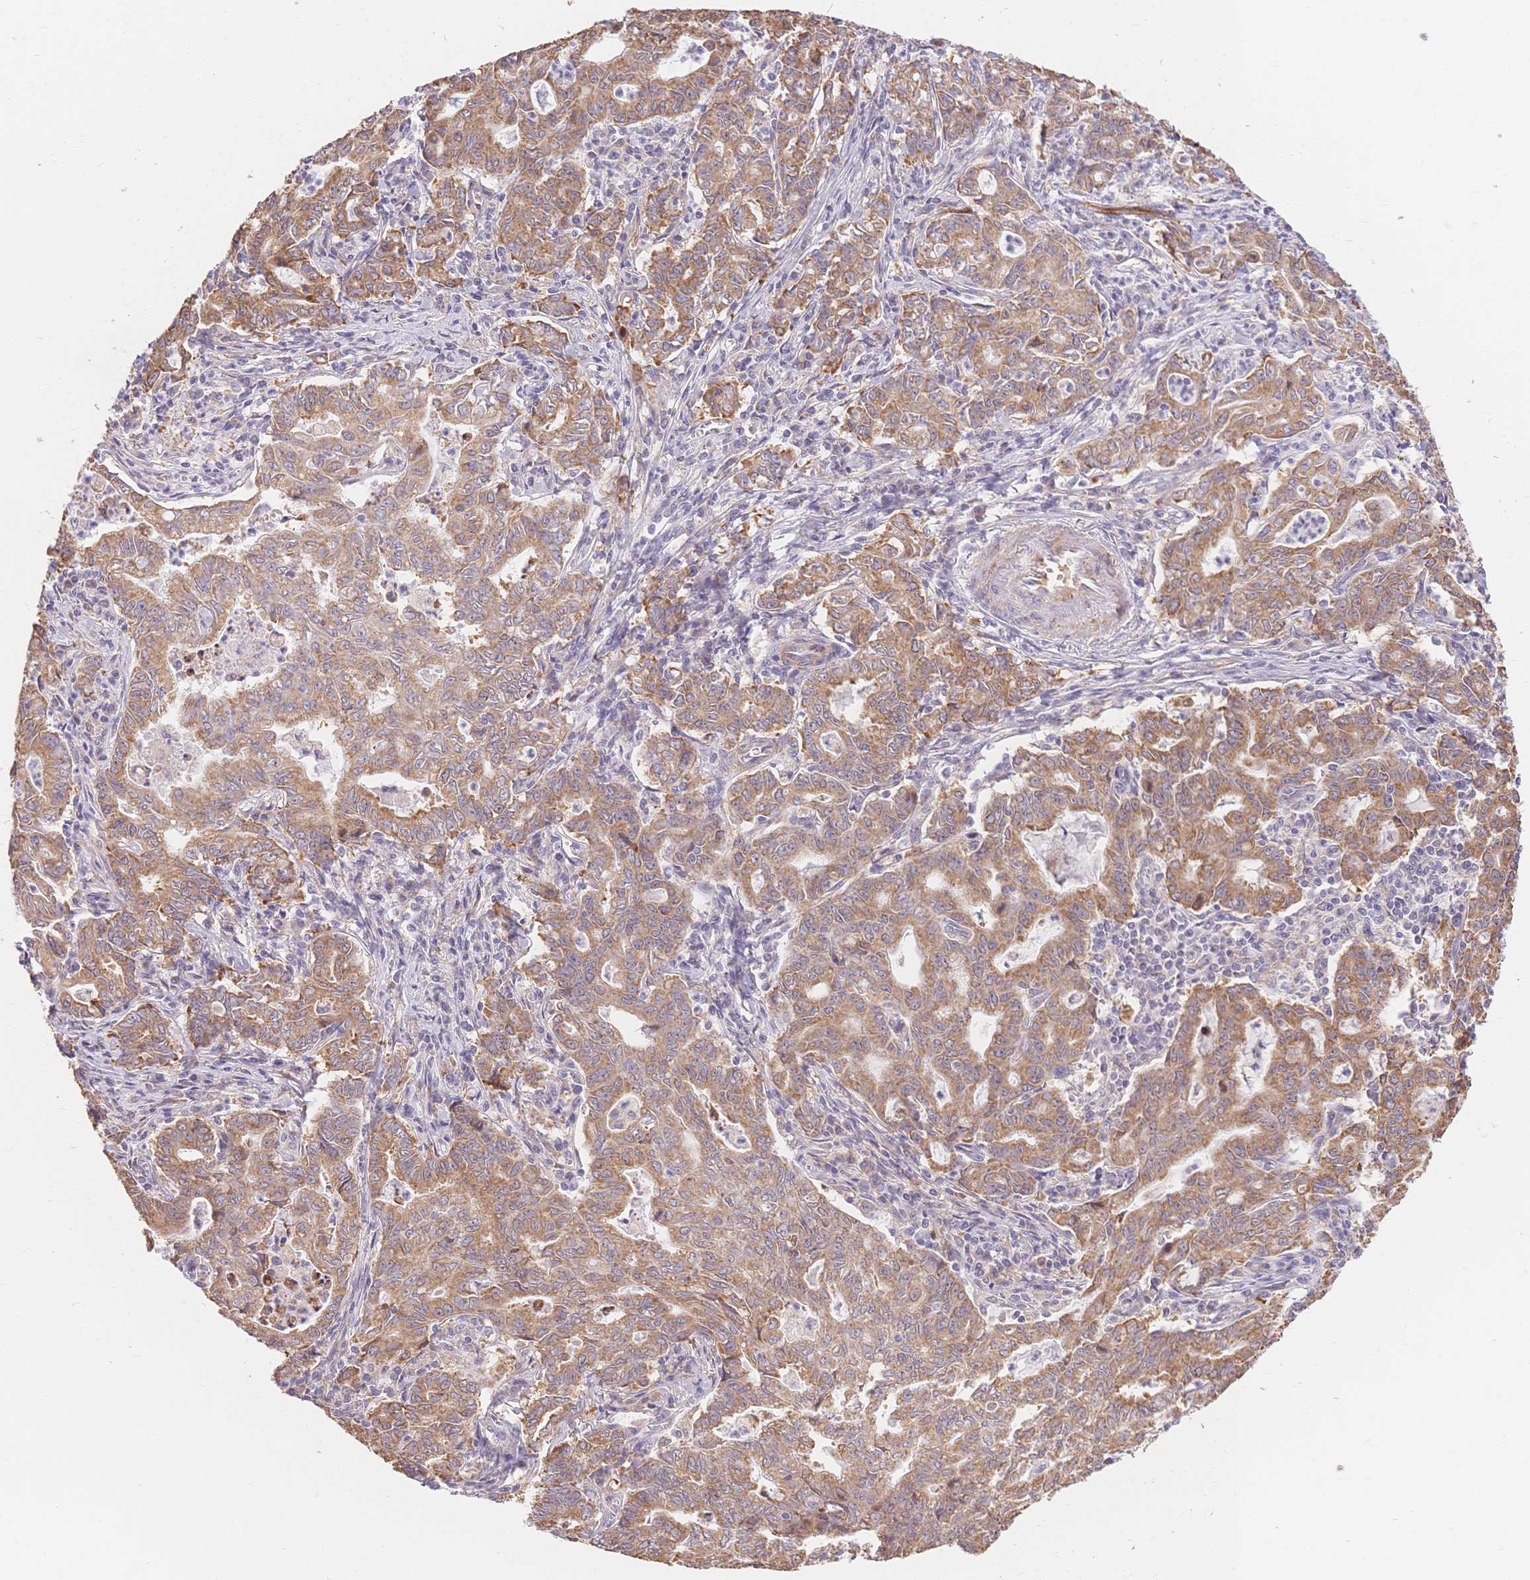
{"staining": {"intensity": "weak", "quantity": "<25%", "location": "cytoplasmic/membranous"}, "tissue": "stomach cancer", "cell_type": "Tumor cells", "image_type": "cancer", "snomed": [{"axis": "morphology", "description": "Adenocarcinoma, NOS"}, {"axis": "topography", "description": "Stomach, upper"}], "caption": "IHC photomicrograph of adenocarcinoma (stomach) stained for a protein (brown), which demonstrates no staining in tumor cells. (IHC, brightfield microscopy, high magnification).", "gene": "HS3ST5", "patient": {"sex": "female", "age": 79}}